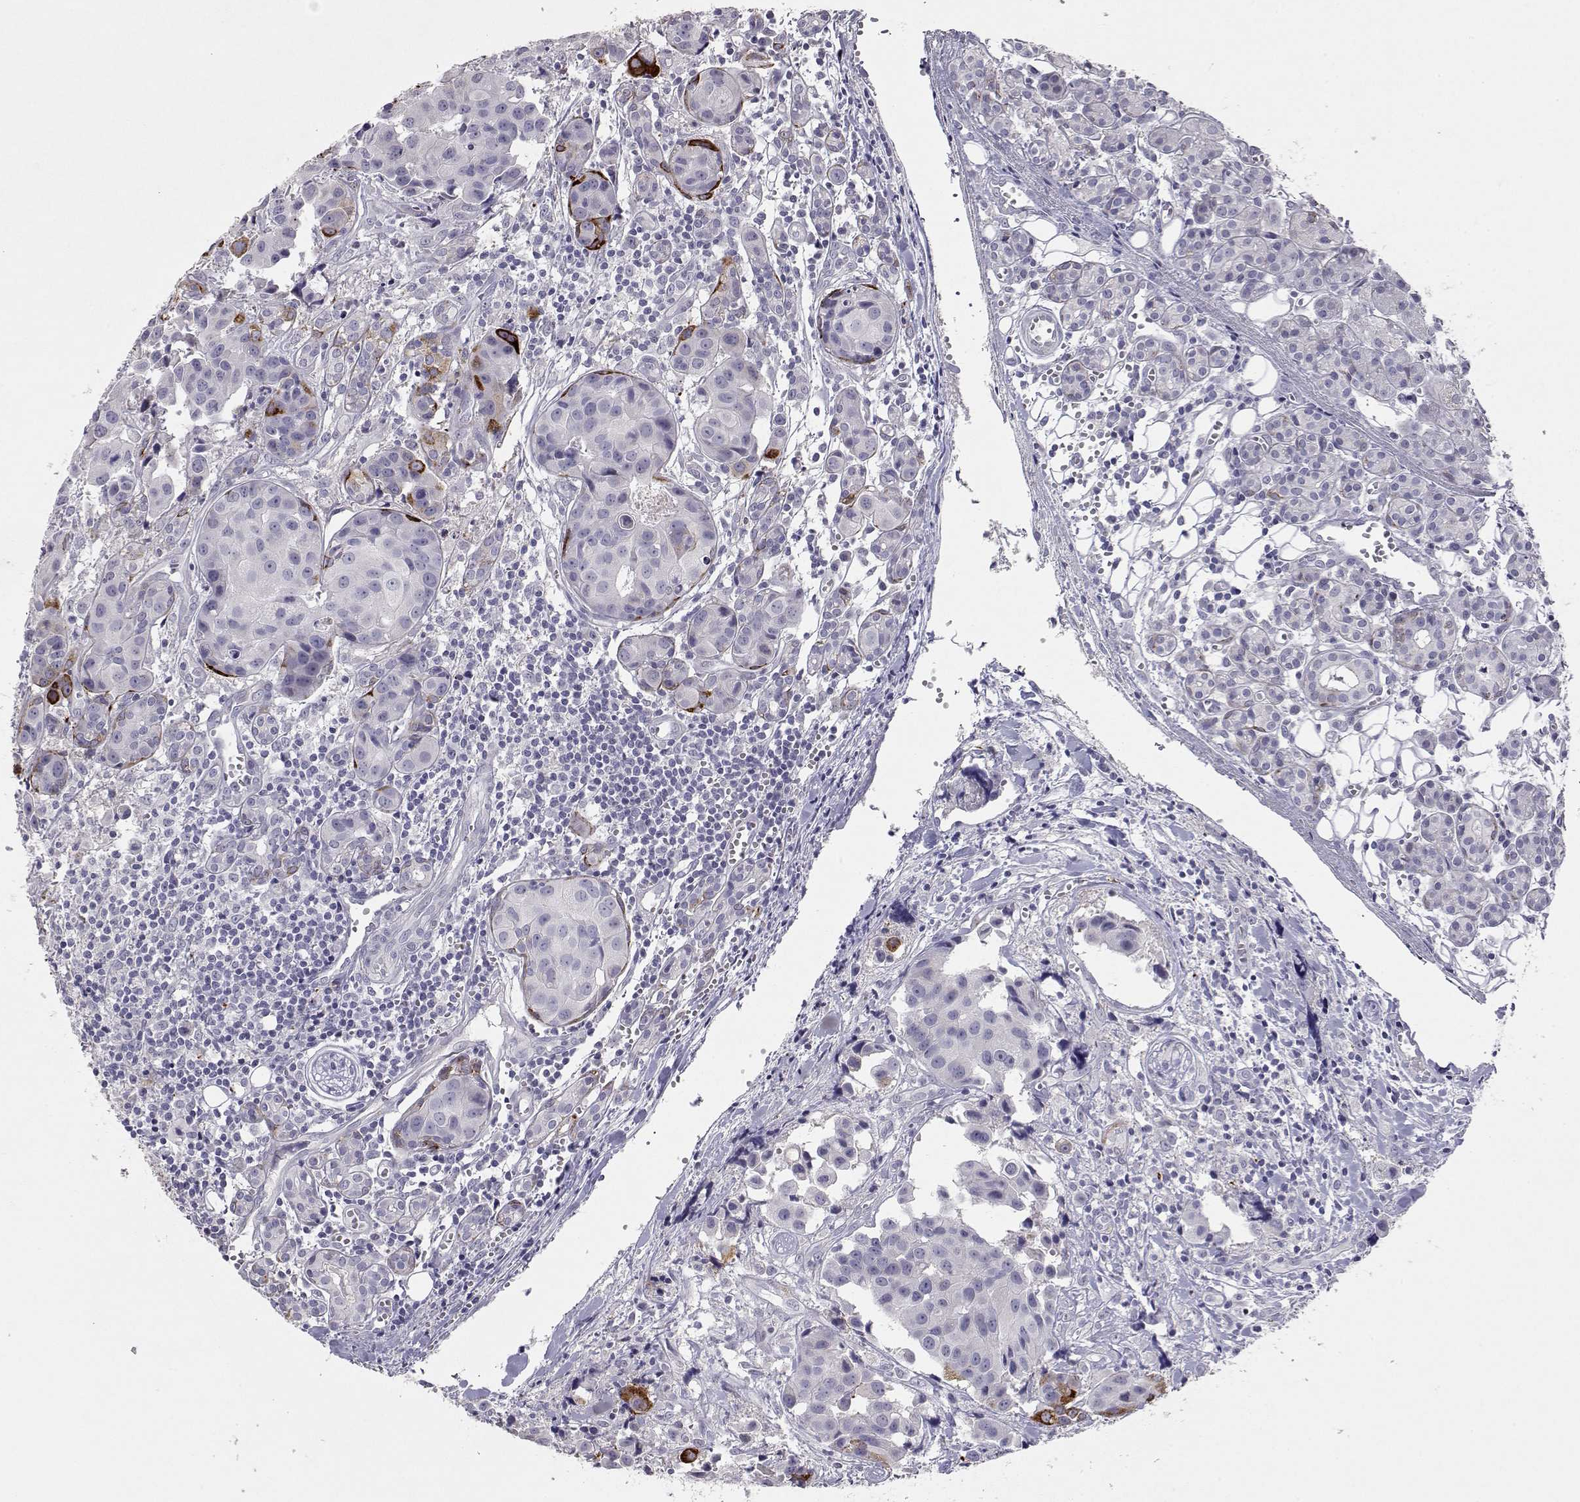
{"staining": {"intensity": "strong", "quantity": "<25%", "location": "cytoplasmic/membranous"}, "tissue": "head and neck cancer", "cell_type": "Tumor cells", "image_type": "cancer", "snomed": [{"axis": "morphology", "description": "Adenocarcinoma, NOS"}, {"axis": "topography", "description": "Head-Neck"}], "caption": "Immunohistochemical staining of head and neck cancer (adenocarcinoma) reveals medium levels of strong cytoplasmic/membranous staining in approximately <25% of tumor cells.", "gene": "LAMB3", "patient": {"sex": "male", "age": 76}}